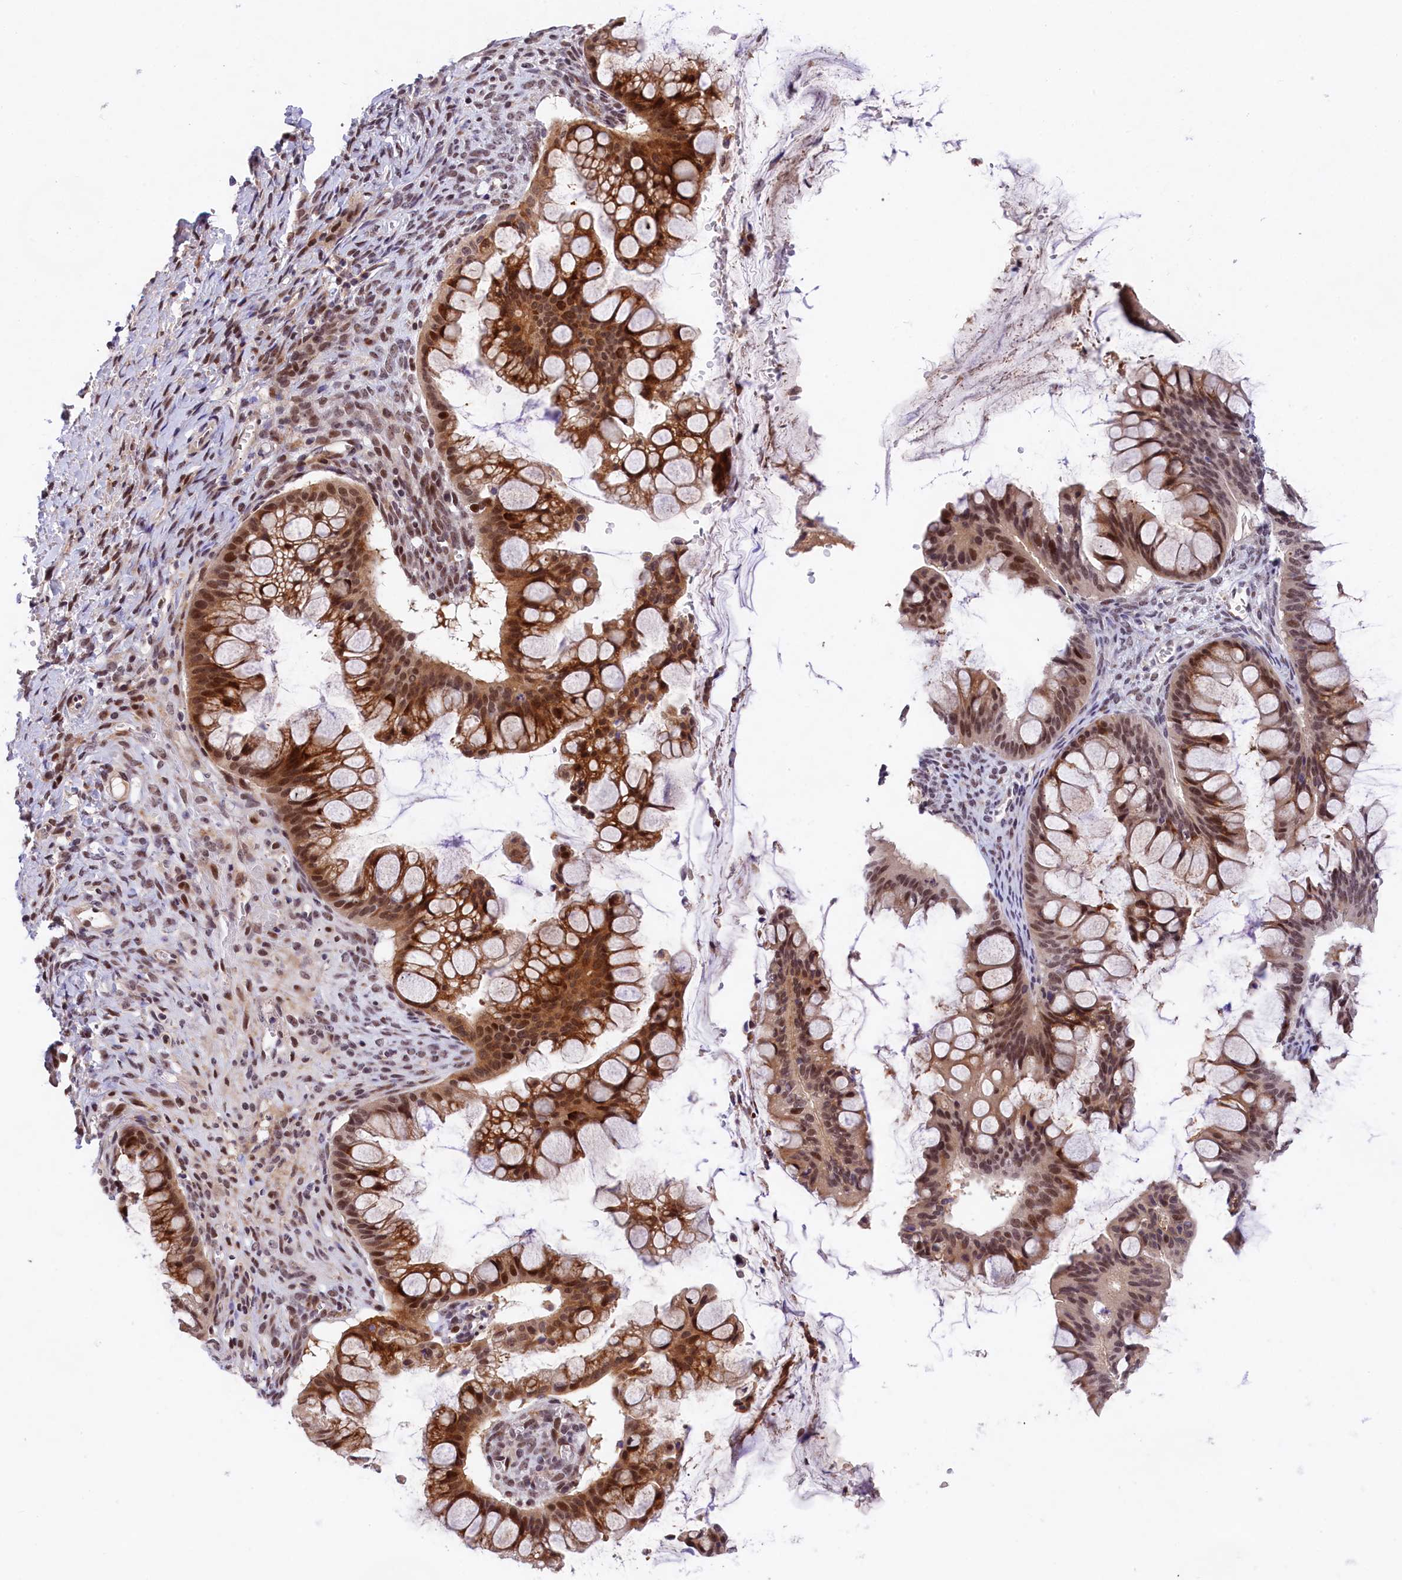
{"staining": {"intensity": "moderate", "quantity": ">75%", "location": "cytoplasmic/membranous,nuclear"}, "tissue": "ovarian cancer", "cell_type": "Tumor cells", "image_type": "cancer", "snomed": [{"axis": "morphology", "description": "Cystadenocarcinoma, mucinous, NOS"}, {"axis": "topography", "description": "Ovary"}], "caption": "Human ovarian cancer (mucinous cystadenocarcinoma) stained with a brown dye reveals moderate cytoplasmic/membranous and nuclear positive staining in approximately >75% of tumor cells.", "gene": "FBXO45", "patient": {"sex": "female", "age": 73}}